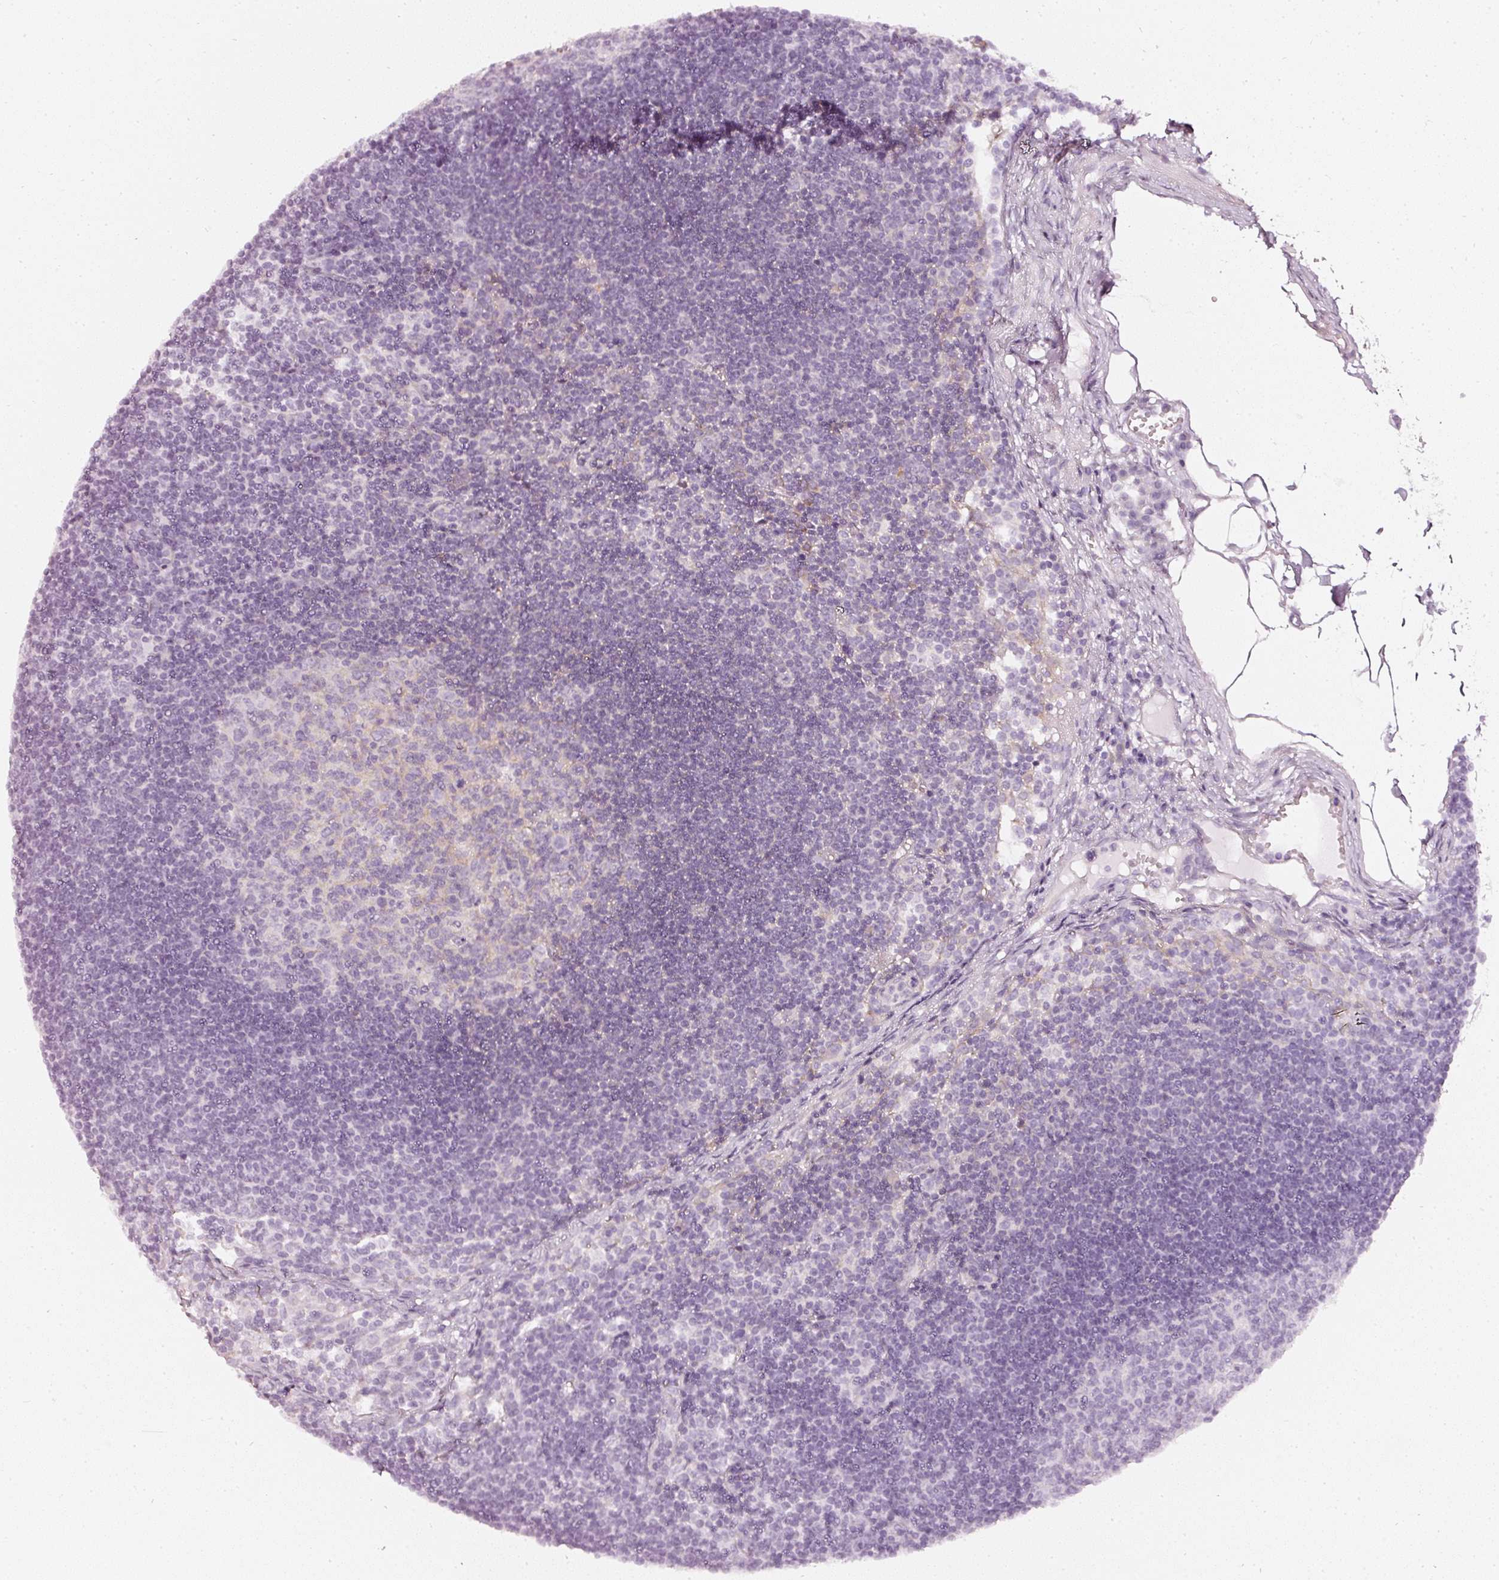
{"staining": {"intensity": "negative", "quantity": "none", "location": "none"}, "tissue": "lymph node", "cell_type": "Germinal center cells", "image_type": "normal", "snomed": [{"axis": "morphology", "description": "Normal tissue, NOS"}, {"axis": "topography", "description": "Lymph node"}], "caption": "Immunohistochemistry (IHC) histopathology image of benign lymph node: human lymph node stained with DAB (3,3'-diaminobenzidine) displays no significant protein expression in germinal center cells. (DAB immunohistochemistry with hematoxylin counter stain).", "gene": "CNP", "patient": {"sex": "female", "age": 29}}